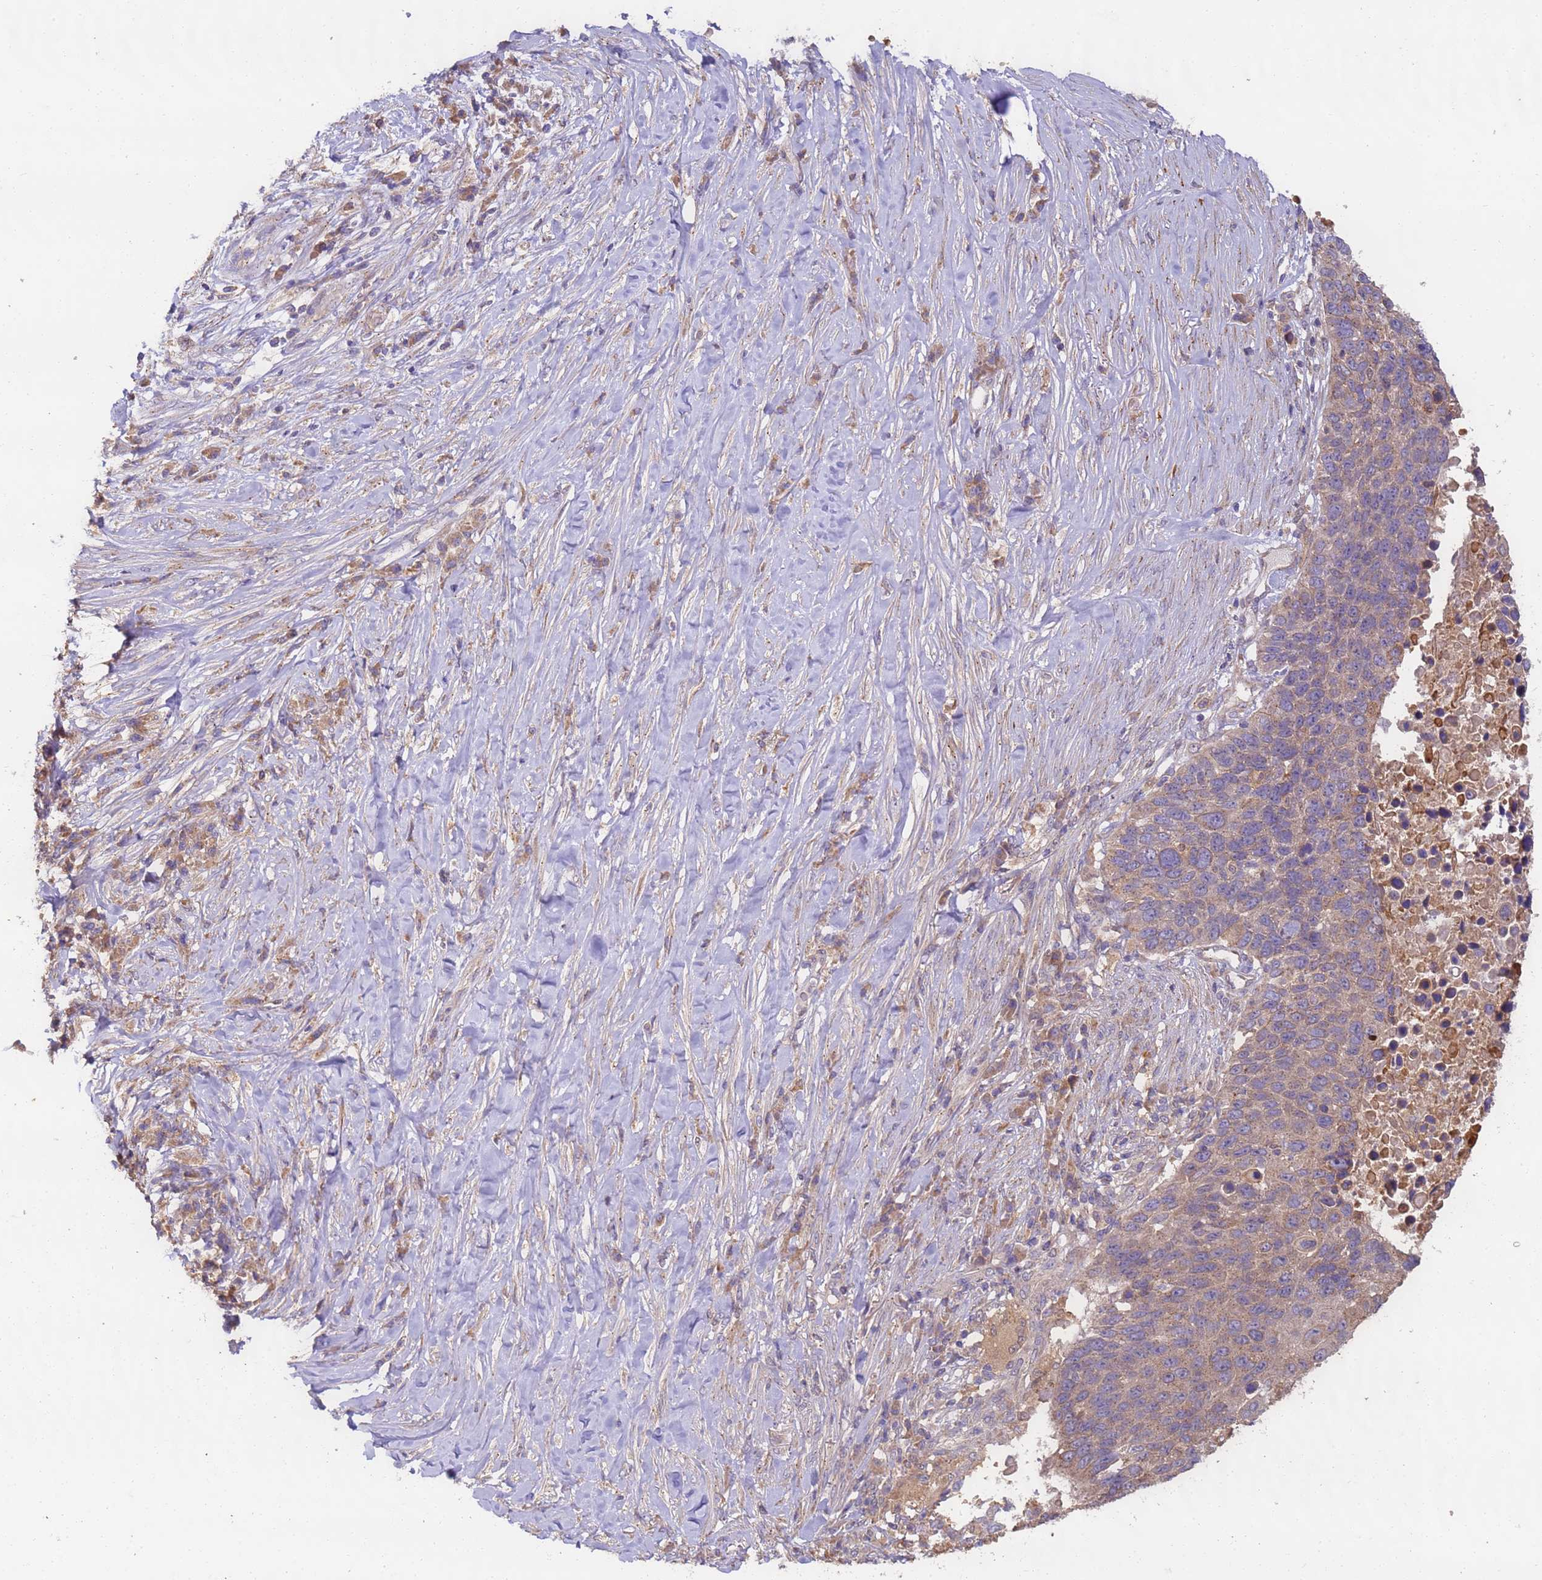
{"staining": {"intensity": "weak", "quantity": ">75%", "location": "cytoplasmic/membranous"}, "tissue": "lung cancer", "cell_type": "Tumor cells", "image_type": "cancer", "snomed": [{"axis": "morphology", "description": "Normal tissue, NOS"}, {"axis": "morphology", "description": "Squamous cell carcinoma, NOS"}, {"axis": "topography", "description": "Lymph node"}, {"axis": "topography", "description": "Lung"}], "caption": "About >75% of tumor cells in squamous cell carcinoma (lung) display weak cytoplasmic/membranous protein expression as visualized by brown immunohistochemical staining.", "gene": "TIGAR", "patient": {"sex": "male", "age": 66}}